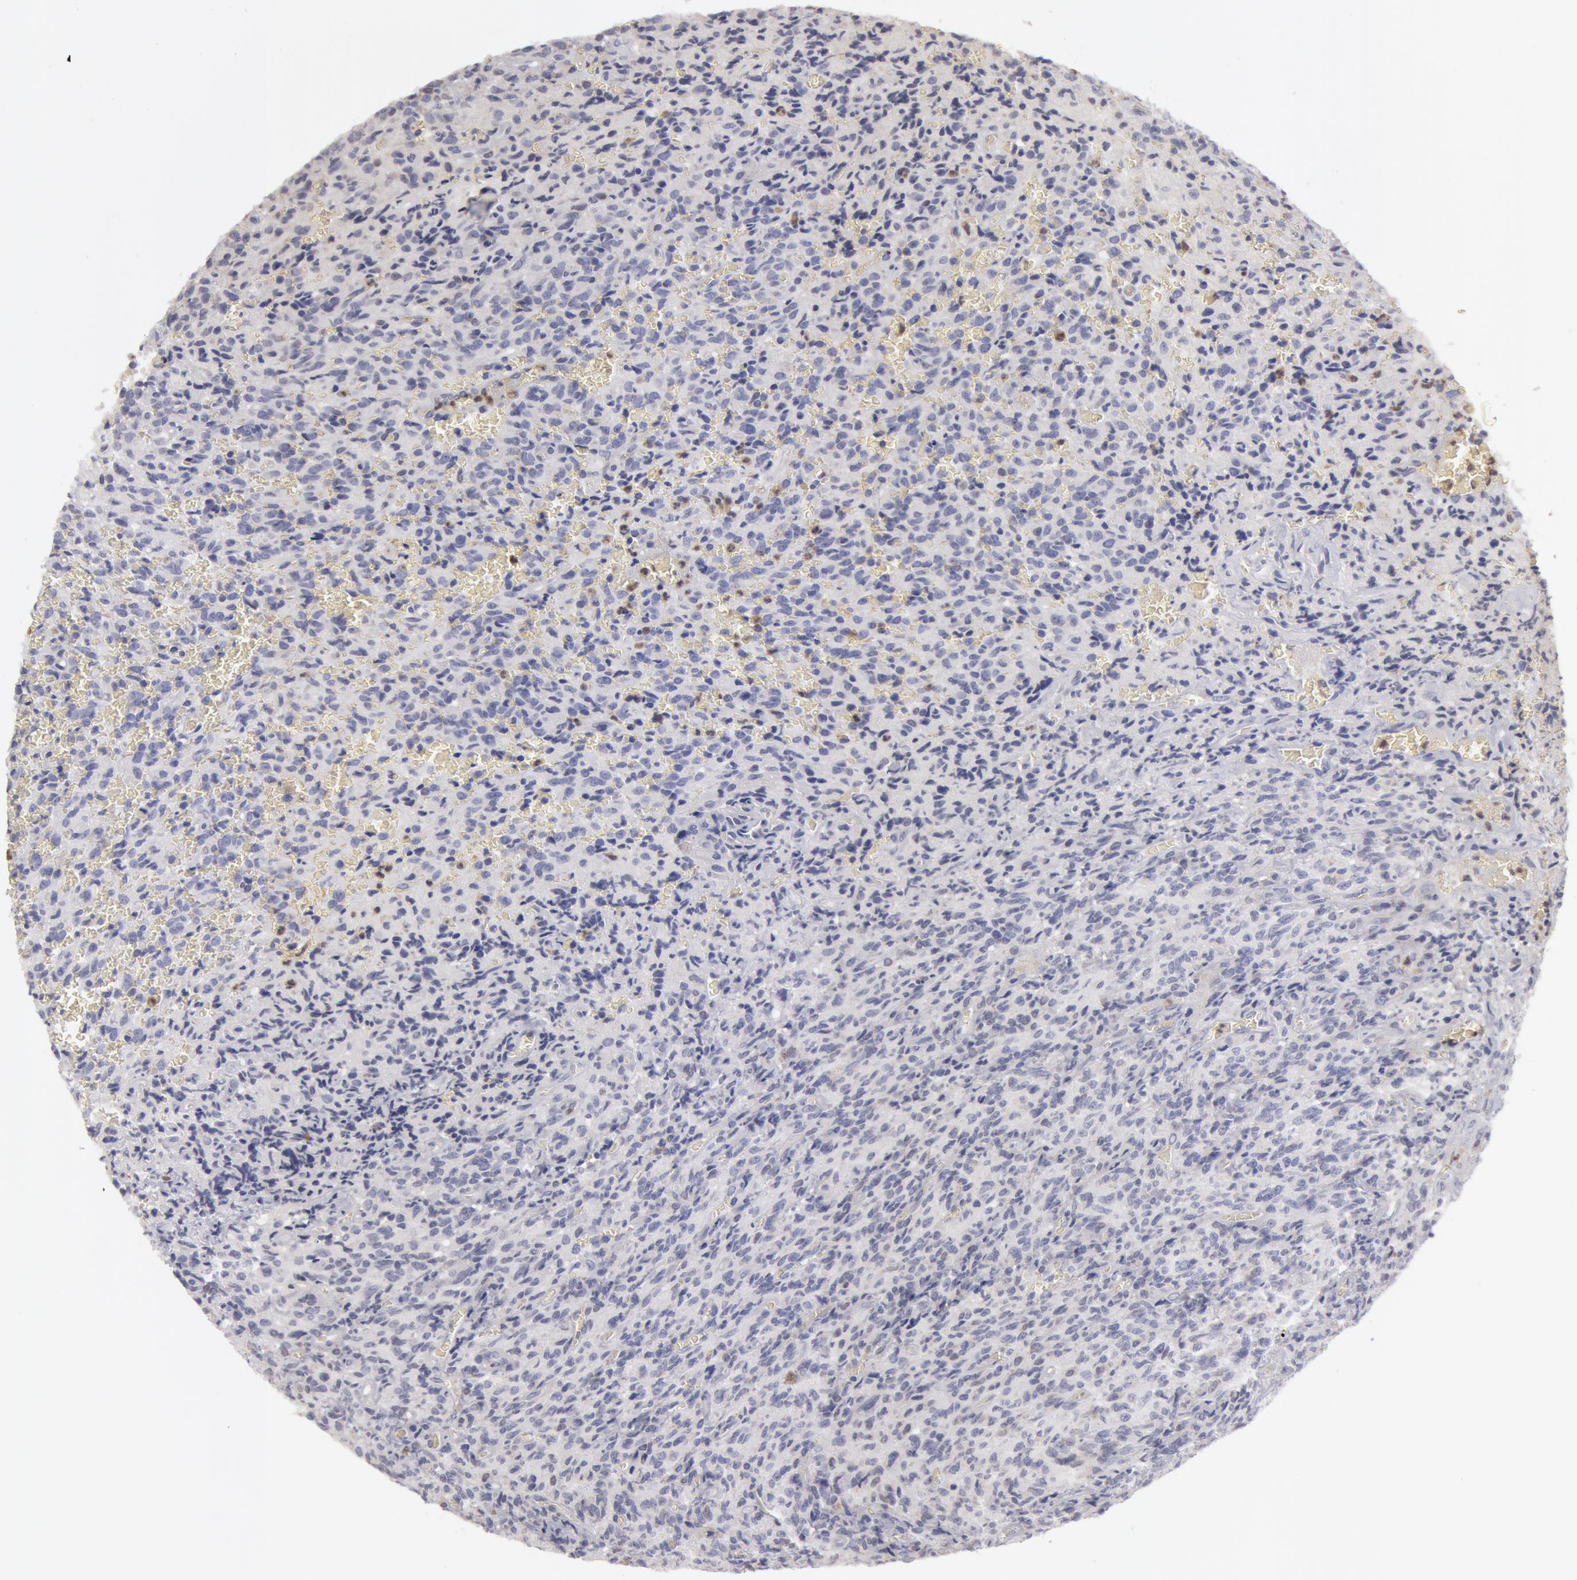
{"staining": {"intensity": "negative", "quantity": "none", "location": "none"}, "tissue": "glioma", "cell_type": "Tumor cells", "image_type": "cancer", "snomed": [{"axis": "morphology", "description": "Glioma, malignant, High grade"}, {"axis": "topography", "description": "Brain"}], "caption": "An immunohistochemistry (IHC) photomicrograph of malignant glioma (high-grade) is shown. There is no staining in tumor cells of malignant glioma (high-grade).", "gene": "CAT", "patient": {"sex": "male", "age": 56}}